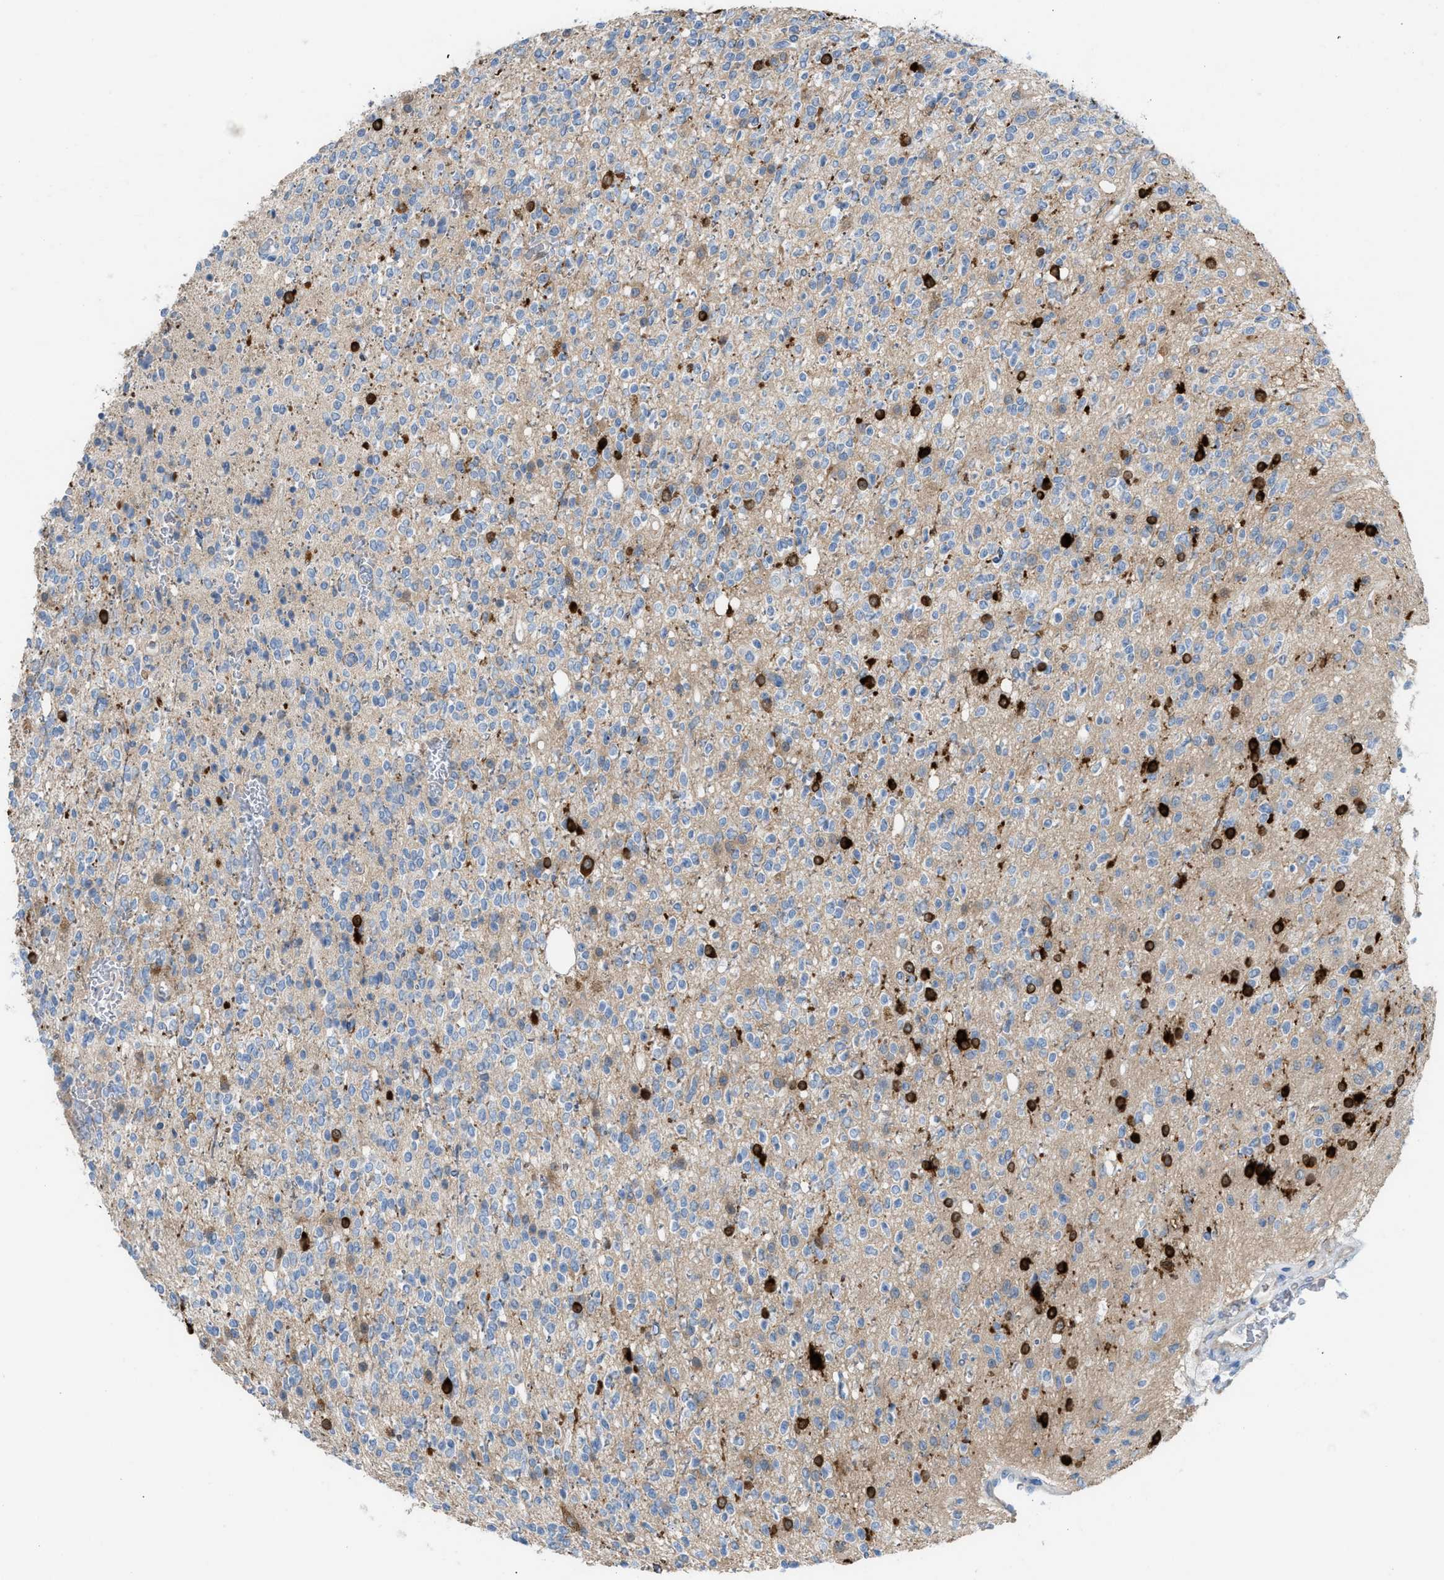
{"staining": {"intensity": "negative", "quantity": "none", "location": "none"}, "tissue": "glioma", "cell_type": "Tumor cells", "image_type": "cancer", "snomed": [{"axis": "morphology", "description": "Glioma, malignant, High grade"}, {"axis": "topography", "description": "Brain"}], "caption": "Tumor cells show no significant staining in glioma.", "gene": "ASPA", "patient": {"sex": "male", "age": 34}}